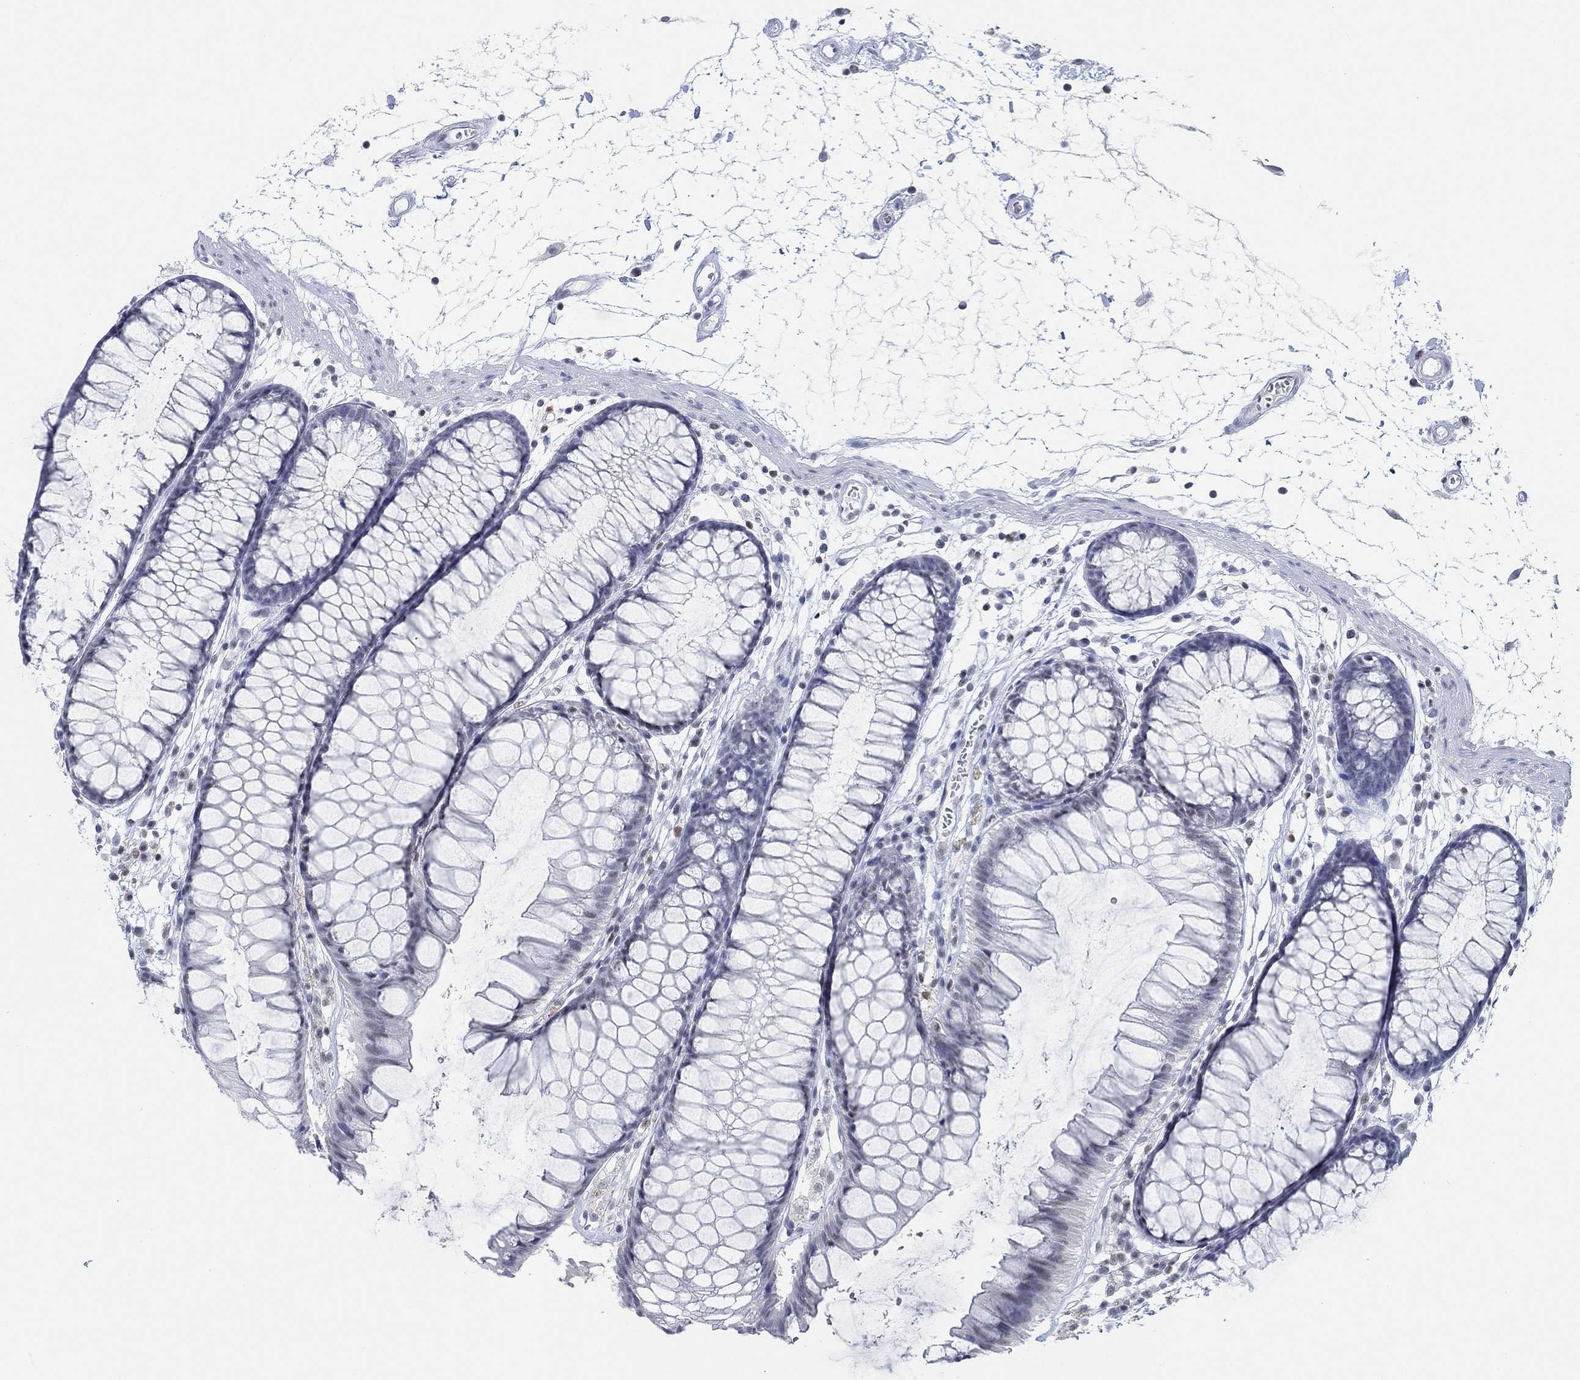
{"staining": {"intensity": "negative", "quantity": "none", "location": "none"}, "tissue": "colon", "cell_type": "Endothelial cells", "image_type": "normal", "snomed": [{"axis": "morphology", "description": "Normal tissue, NOS"}, {"axis": "morphology", "description": "Adenocarcinoma, NOS"}, {"axis": "topography", "description": "Colon"}], "caption": "Protein analysis of normal colon exhibits no significant staining in endothelial cells.", "gene": "PPP1R17", "patient": {"sex": "male", "age": 65}}